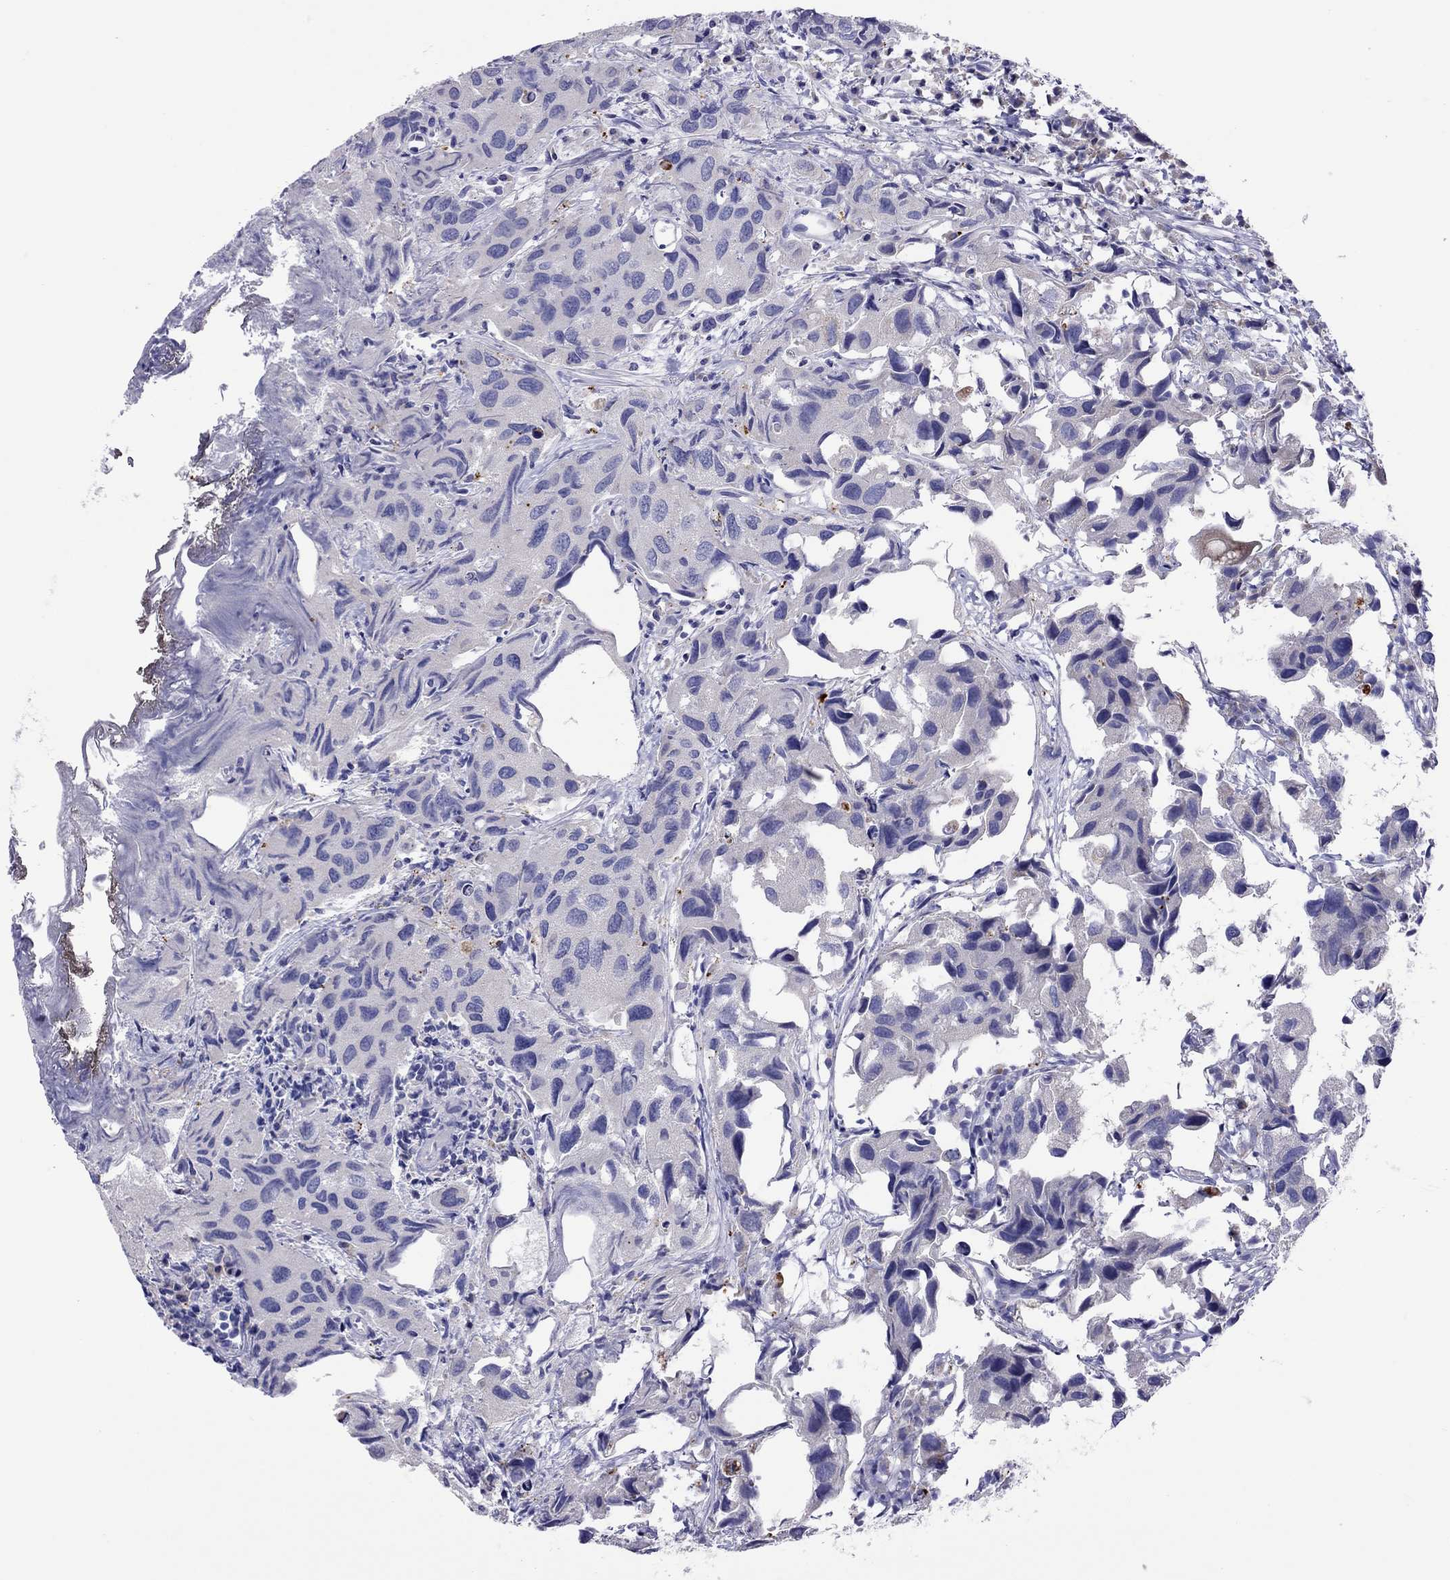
{"staining": {"intensity": "negative", "quantity": "none", "location": "none"}, "tissue": "urothelial cancer", "cell_type": "Tumor cells", "image_type": "cancer", "snomed": [{"axis": "morphology", "description": "Urothelial carcinoma, High grade"}, {"axis": "topography", "description": "Urinary bladder"}], "caption": "This micrograph is of urothelial cancer stained with immunohistochemistry to label a protein in brown with the nuclei are counter-stained blue. There is no positivity in tumor cells.", "gene": "COL9A1", "patient": {"sex": "male", "age": 79}}